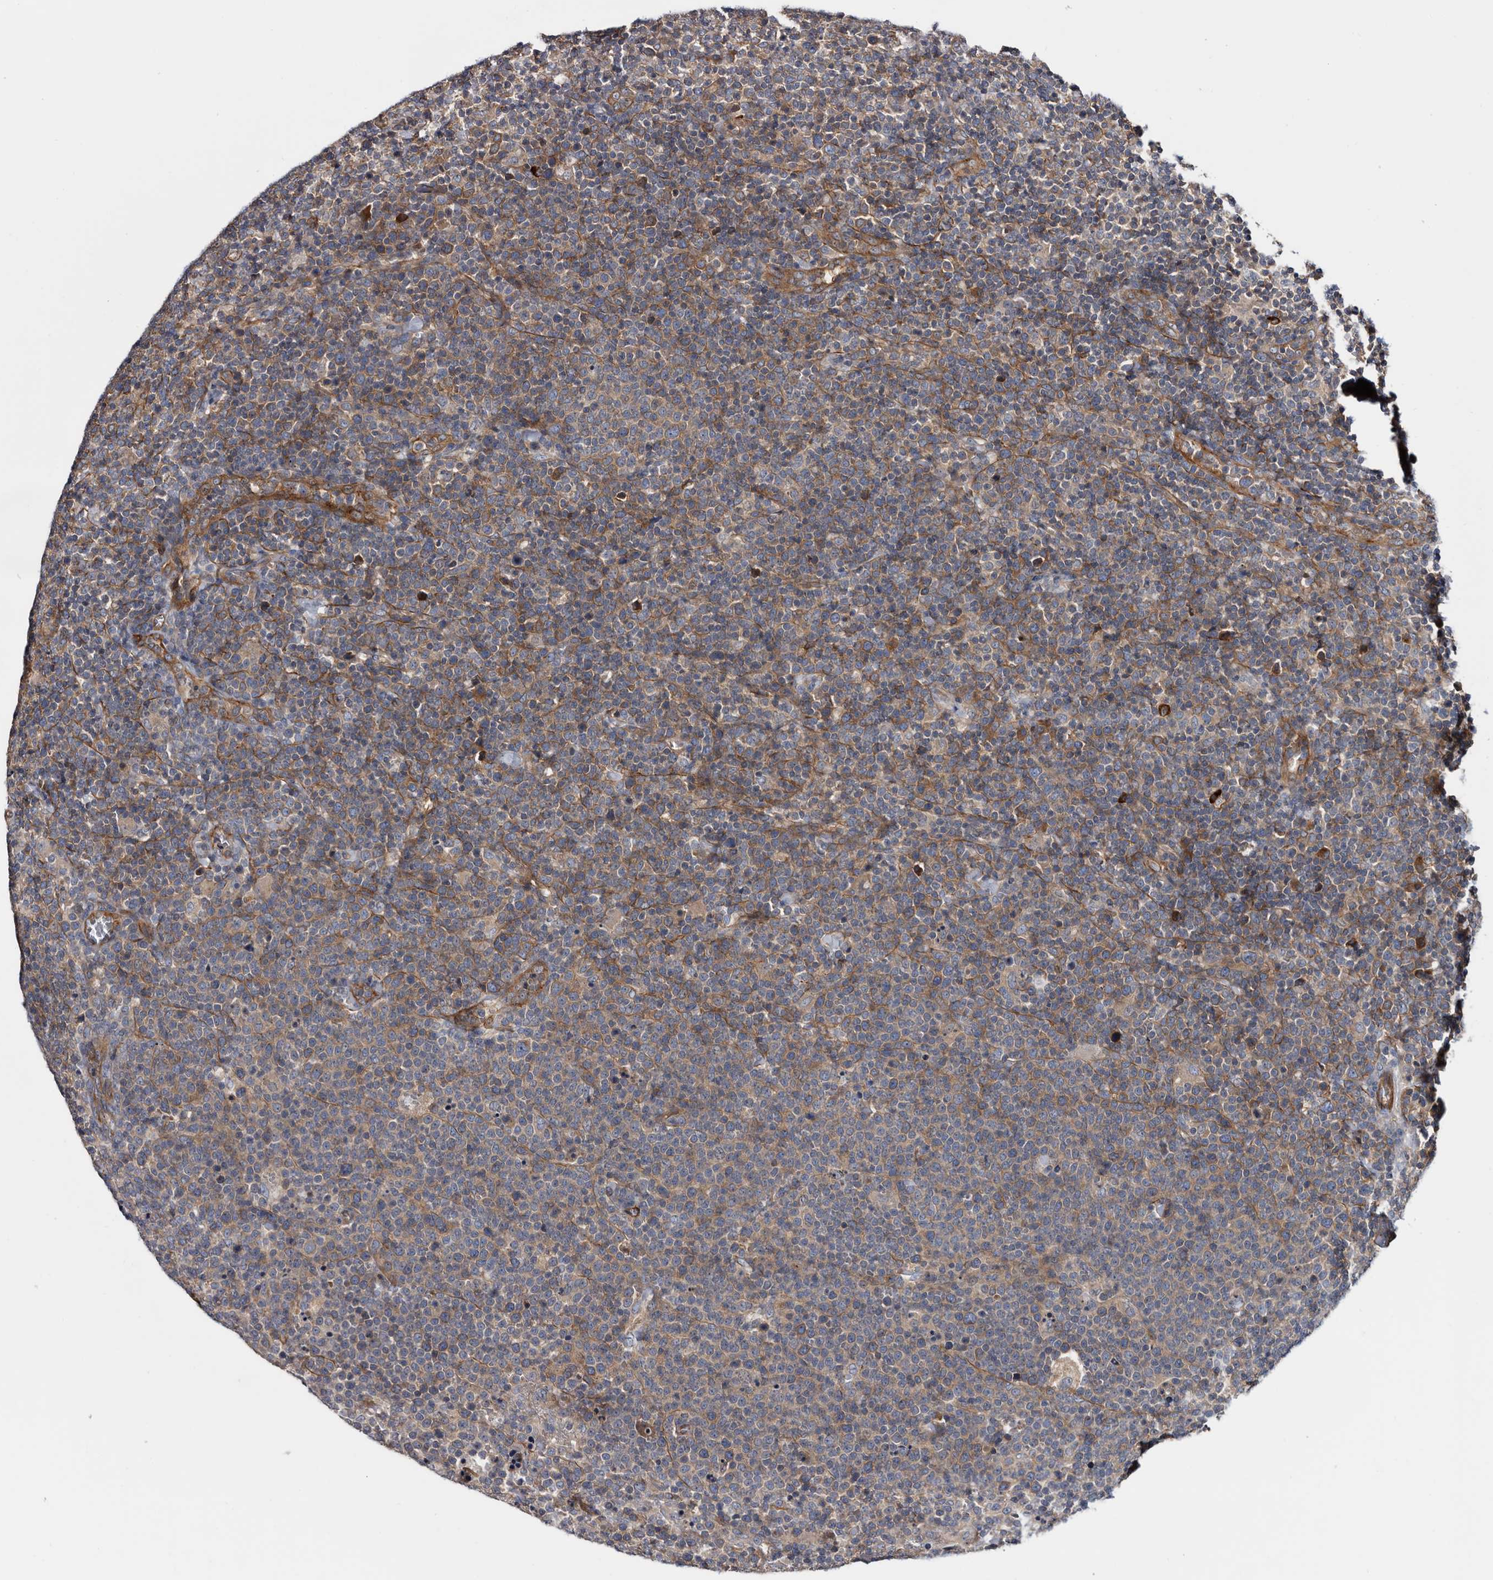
{"staining": {"intensity": "moderate", "quantity": "25%-75%", "location": "cytoplasmic/membranous"}, "tissue": "lymphoma", "cell_type": "Tumor cells", "image_type": "cancer", "snomed": [{"axis": "morphology", "description": "Malignant lymphoma, non-Hodgkin's type, High grade"}, {"axis": "topography", "description": "Lymph node"}], "caption": "Tumor cells display medium levels of moderate cytoplasmic/membranous positivity in about 25%-75% of cells in malignant lymphoma, non-Hodgkin's type (high-grade). The protein is stained brown, and the nuclei are stained in blue (DAB (3,3'-diaminobenzidine) IHC with brightfield microscopy, high magnification).", "gene": "TSPAN17", "patient": {"sex": "male", "age": 61}}